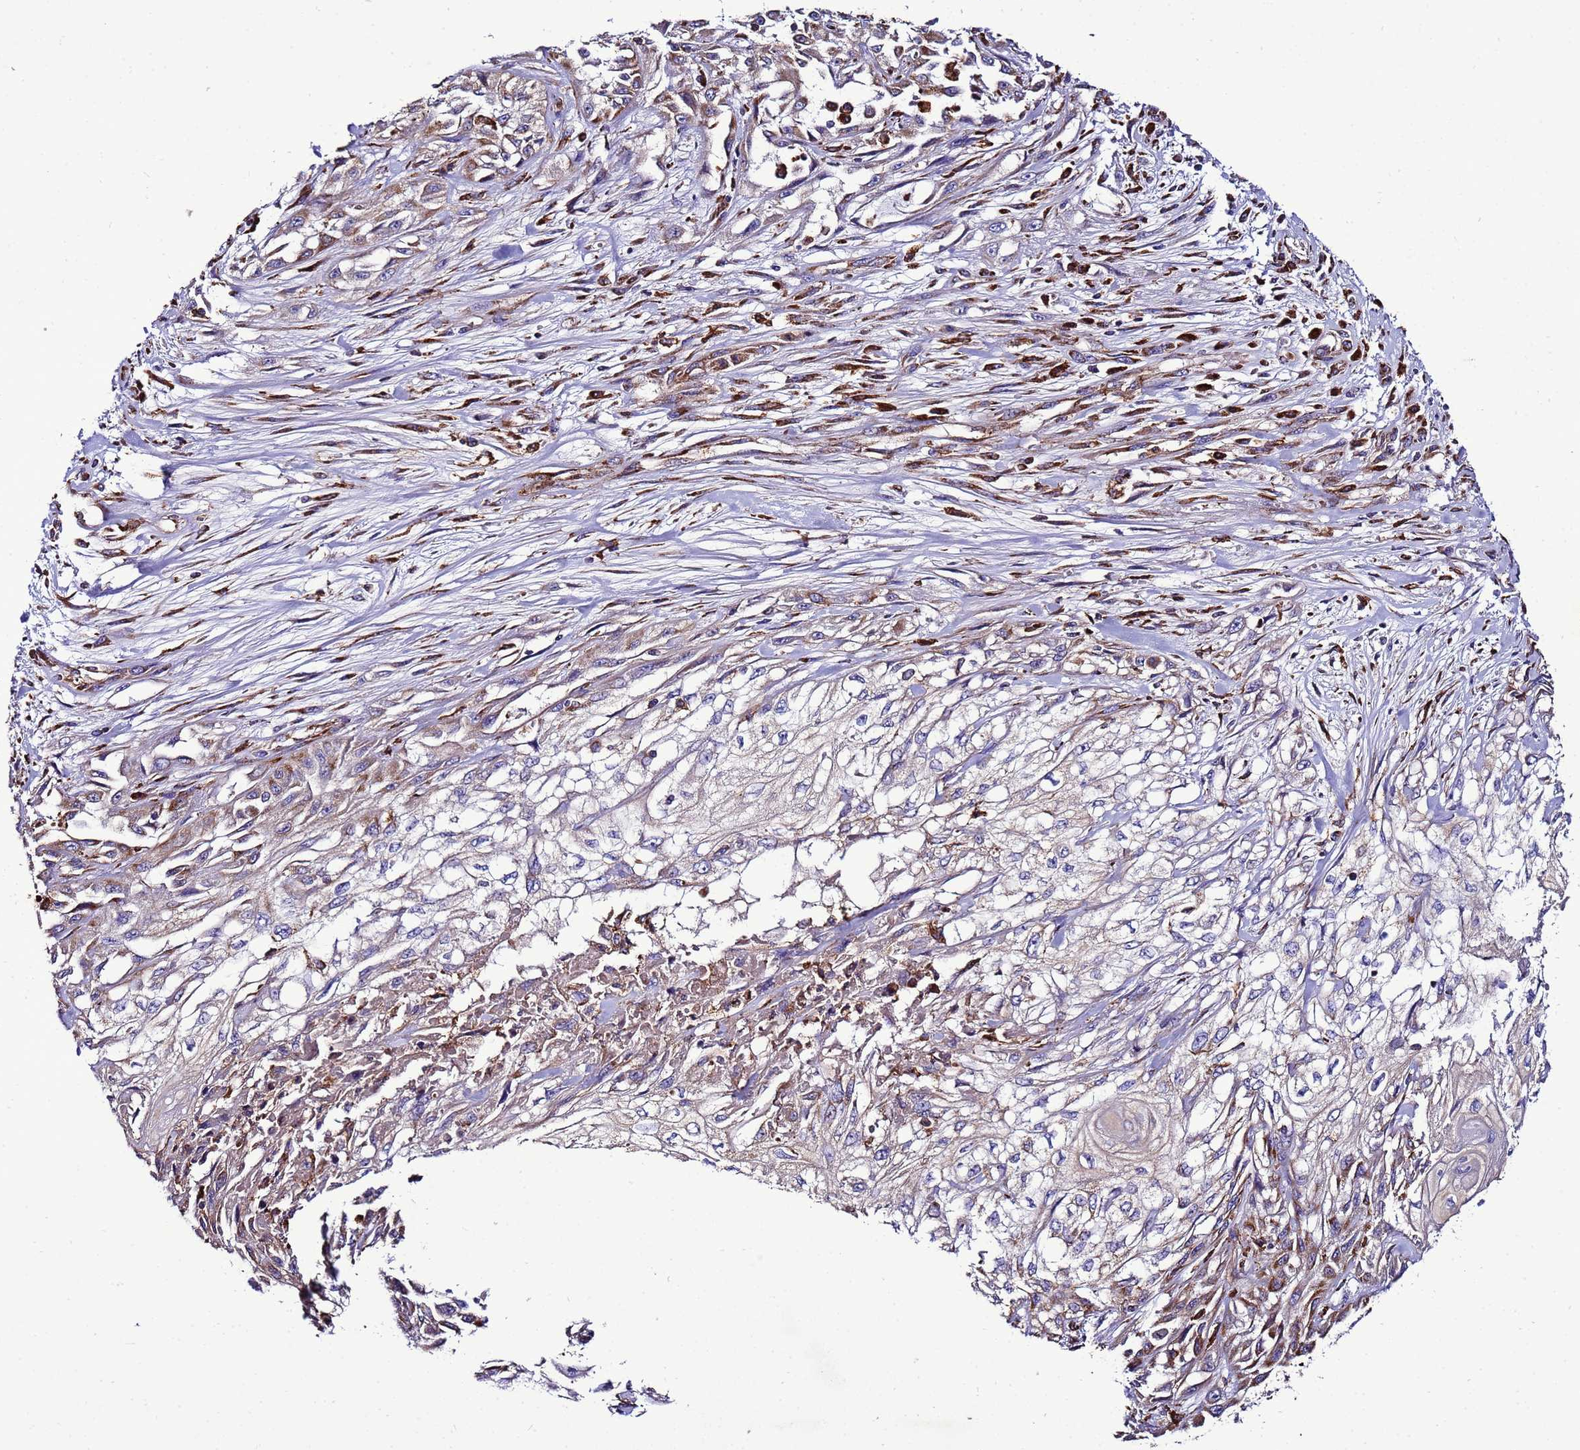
{"staining": {"intensity": "moderate", "quantity": "<25%", "location": "cytoplasmic/membranous"}, "tissue": "skin cancer", "cell_type": "Tumor cells", "image_type": "cancer", "snomed": [{"axis": "morphology", "description": "Squamous cell carcinoma, NOS"}, {"axis": "morphology", "description": "Squamous cell carcinoma, metastatic, NOS"}, {"axis": "topography", "description": "Skin"}, {"axis": "topography", "description": "Lymph node"}], "caption": "Human skin cancer (squamous cell carcinoma) stained with a protein marker displays moderate staining in tumor cells.", "gene": "ANTKMT", "patient": {"sex": "male", "age": 75}}